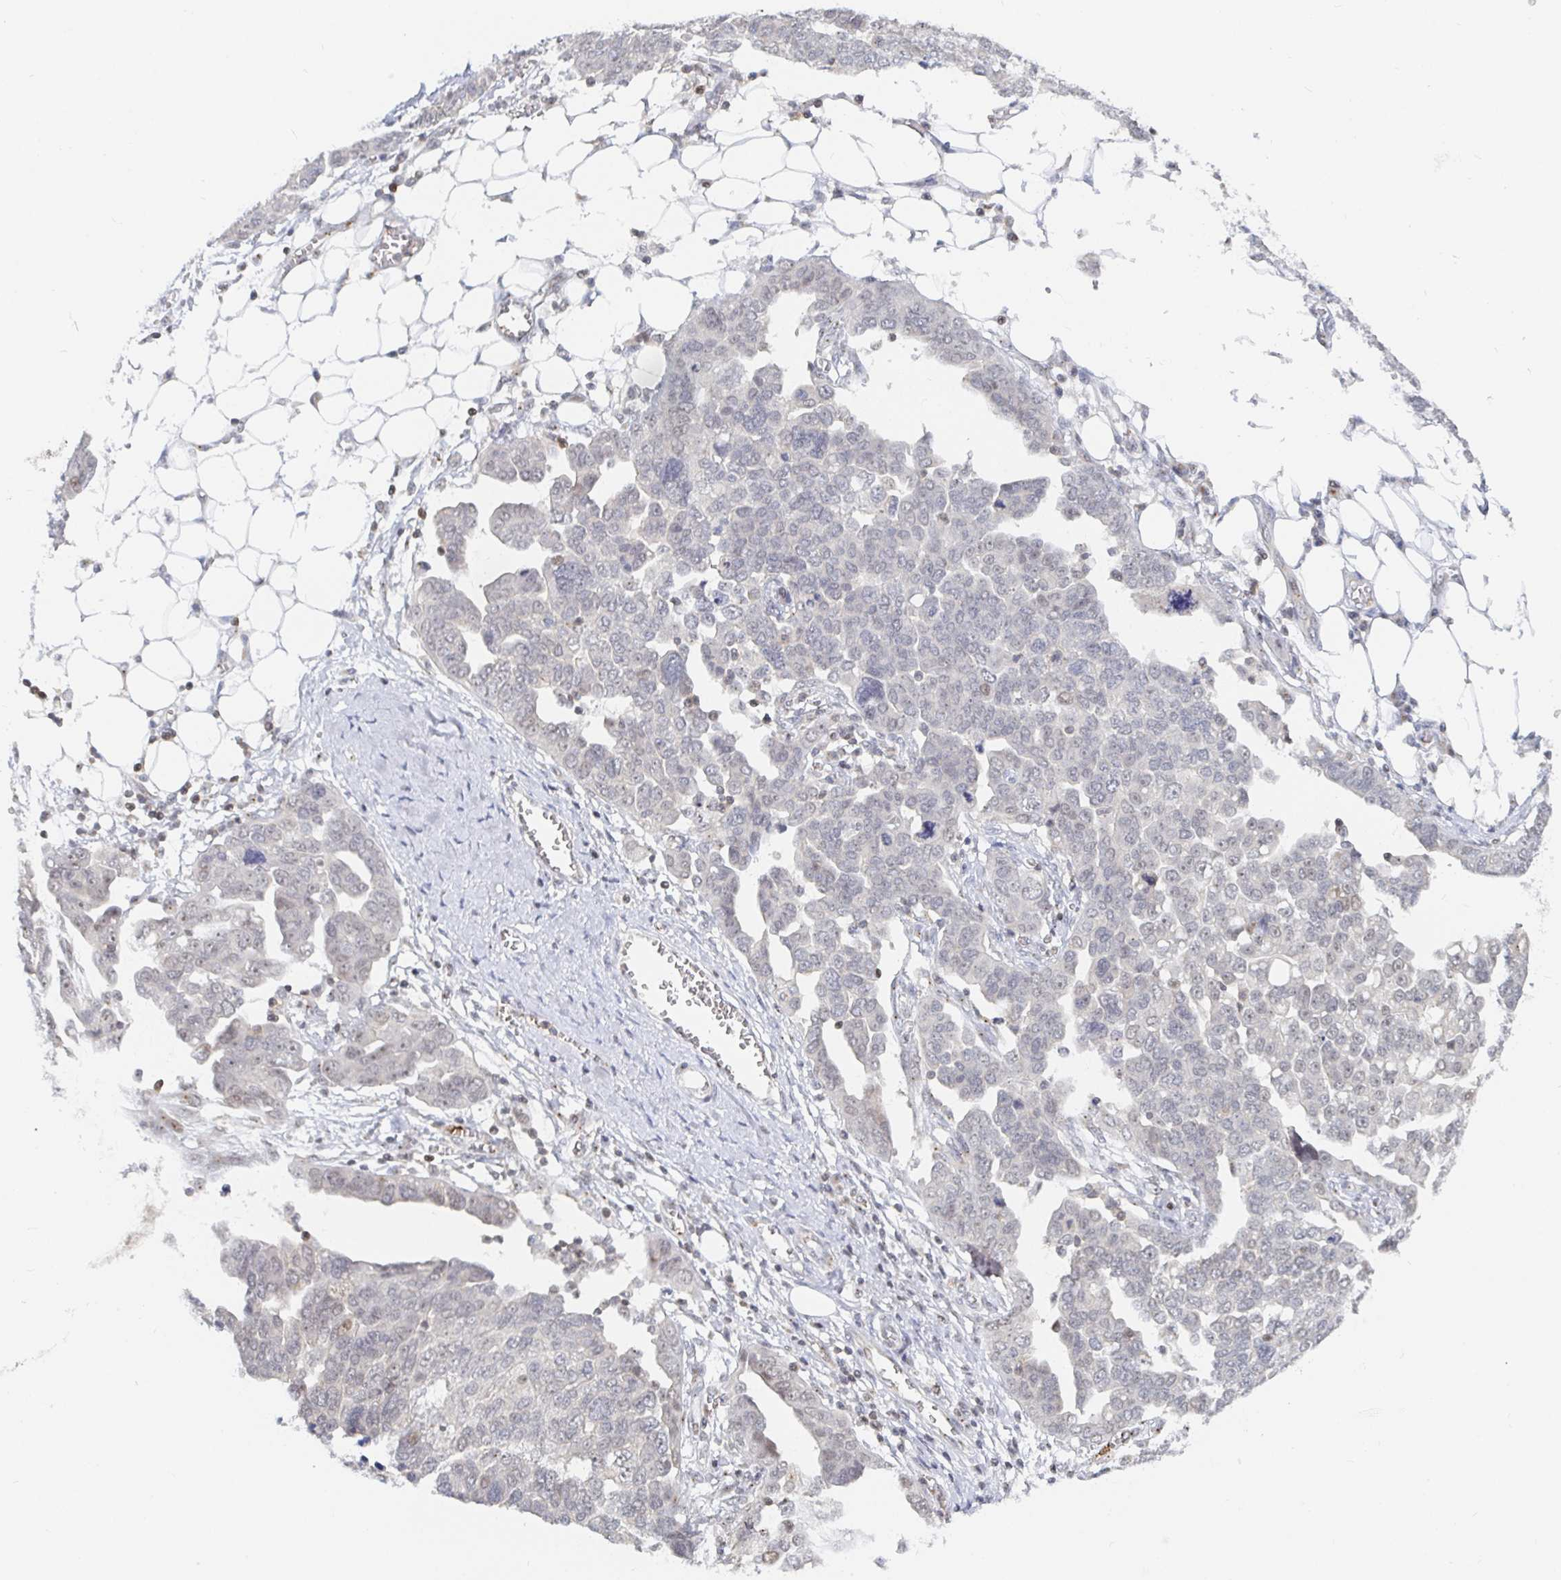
{"staining": {"intensity": "weak", "quantity": "<25%", "location": "nuclear"}, "tissue": "ovarian cancer", "cell_type": "Tumor cells", "image_type": "cancer", "snomed": [{"axis": "morphology", "description": "Cystadenocarcinoma, serous, NOS"}, {"axis": "topography", "description": "Ovary"}], "caption": "High magnification brightfield microscopy of ovarian cancer (serous cystadenocarcinoma) stained with DAB (3,3'-diaminobenzidine) (brown) and counterstained with hematoxylin (blue): tumor cells show no significant staining.", "gene": "CHD2", "patient": {"sex": "female", "age": 59}}